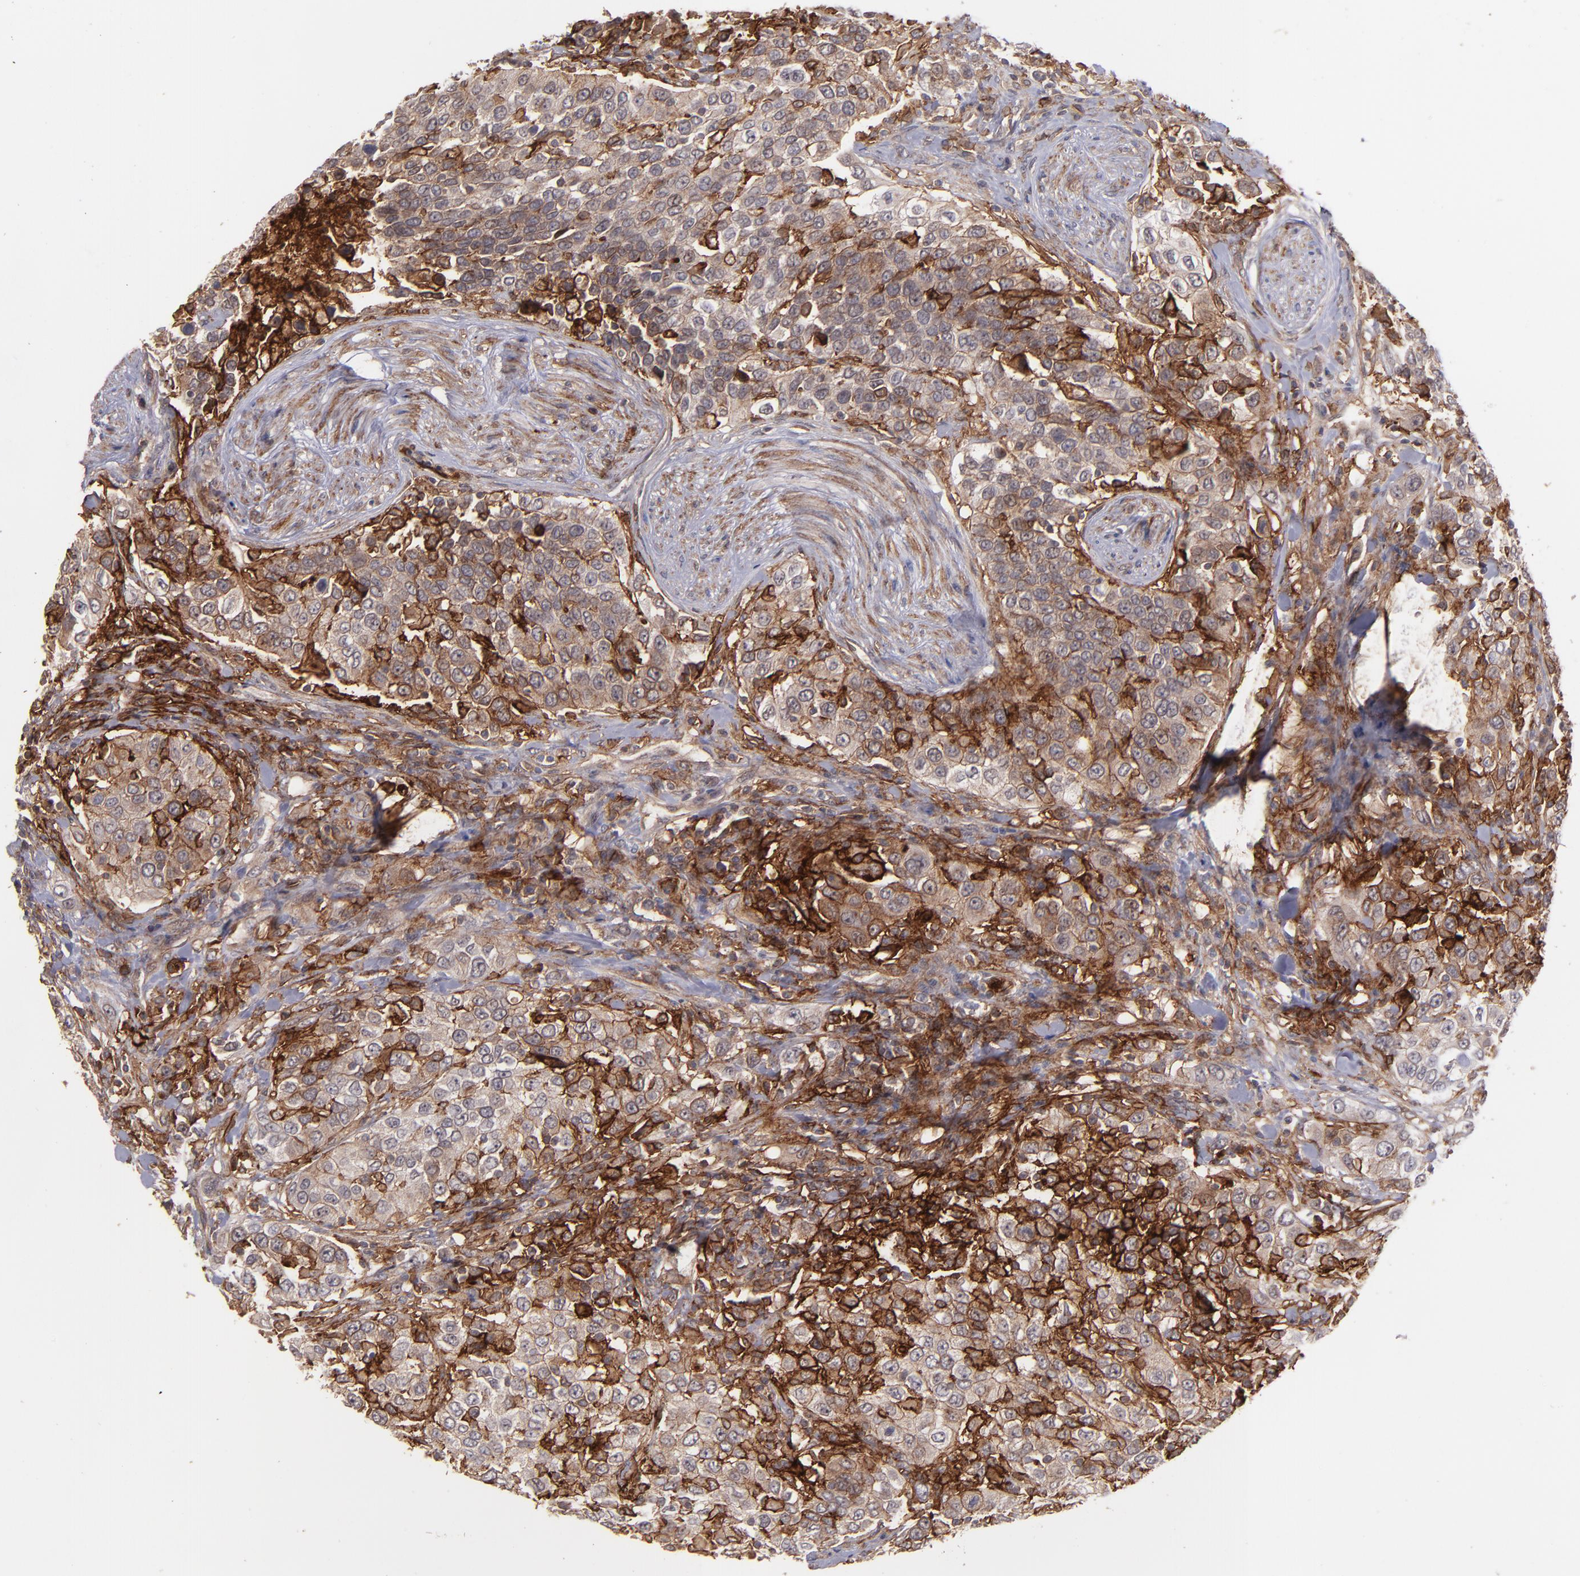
{"staining": {"intensity": "weak", "quantity": "25%-75%", "location": "cytoplasmic/membranous"}, "tissue": "urothelial cancer", "cell_type": "Tumor cells", "image_type": "cancer", "snomed": [{"axis": "morphology", "description": "Urothelial carcinoma, High grade"}, {"axis": "topography", "description": "Urinary bladder"}], "caption": "Human urothelial cancer stained with a brown dye demonstrates weak cytoplasmic/membranous positive positivity in about 25%-75% of tumor cells.", "gene": "ICAM1", "patient": {"sex": "female", "age": 80}}